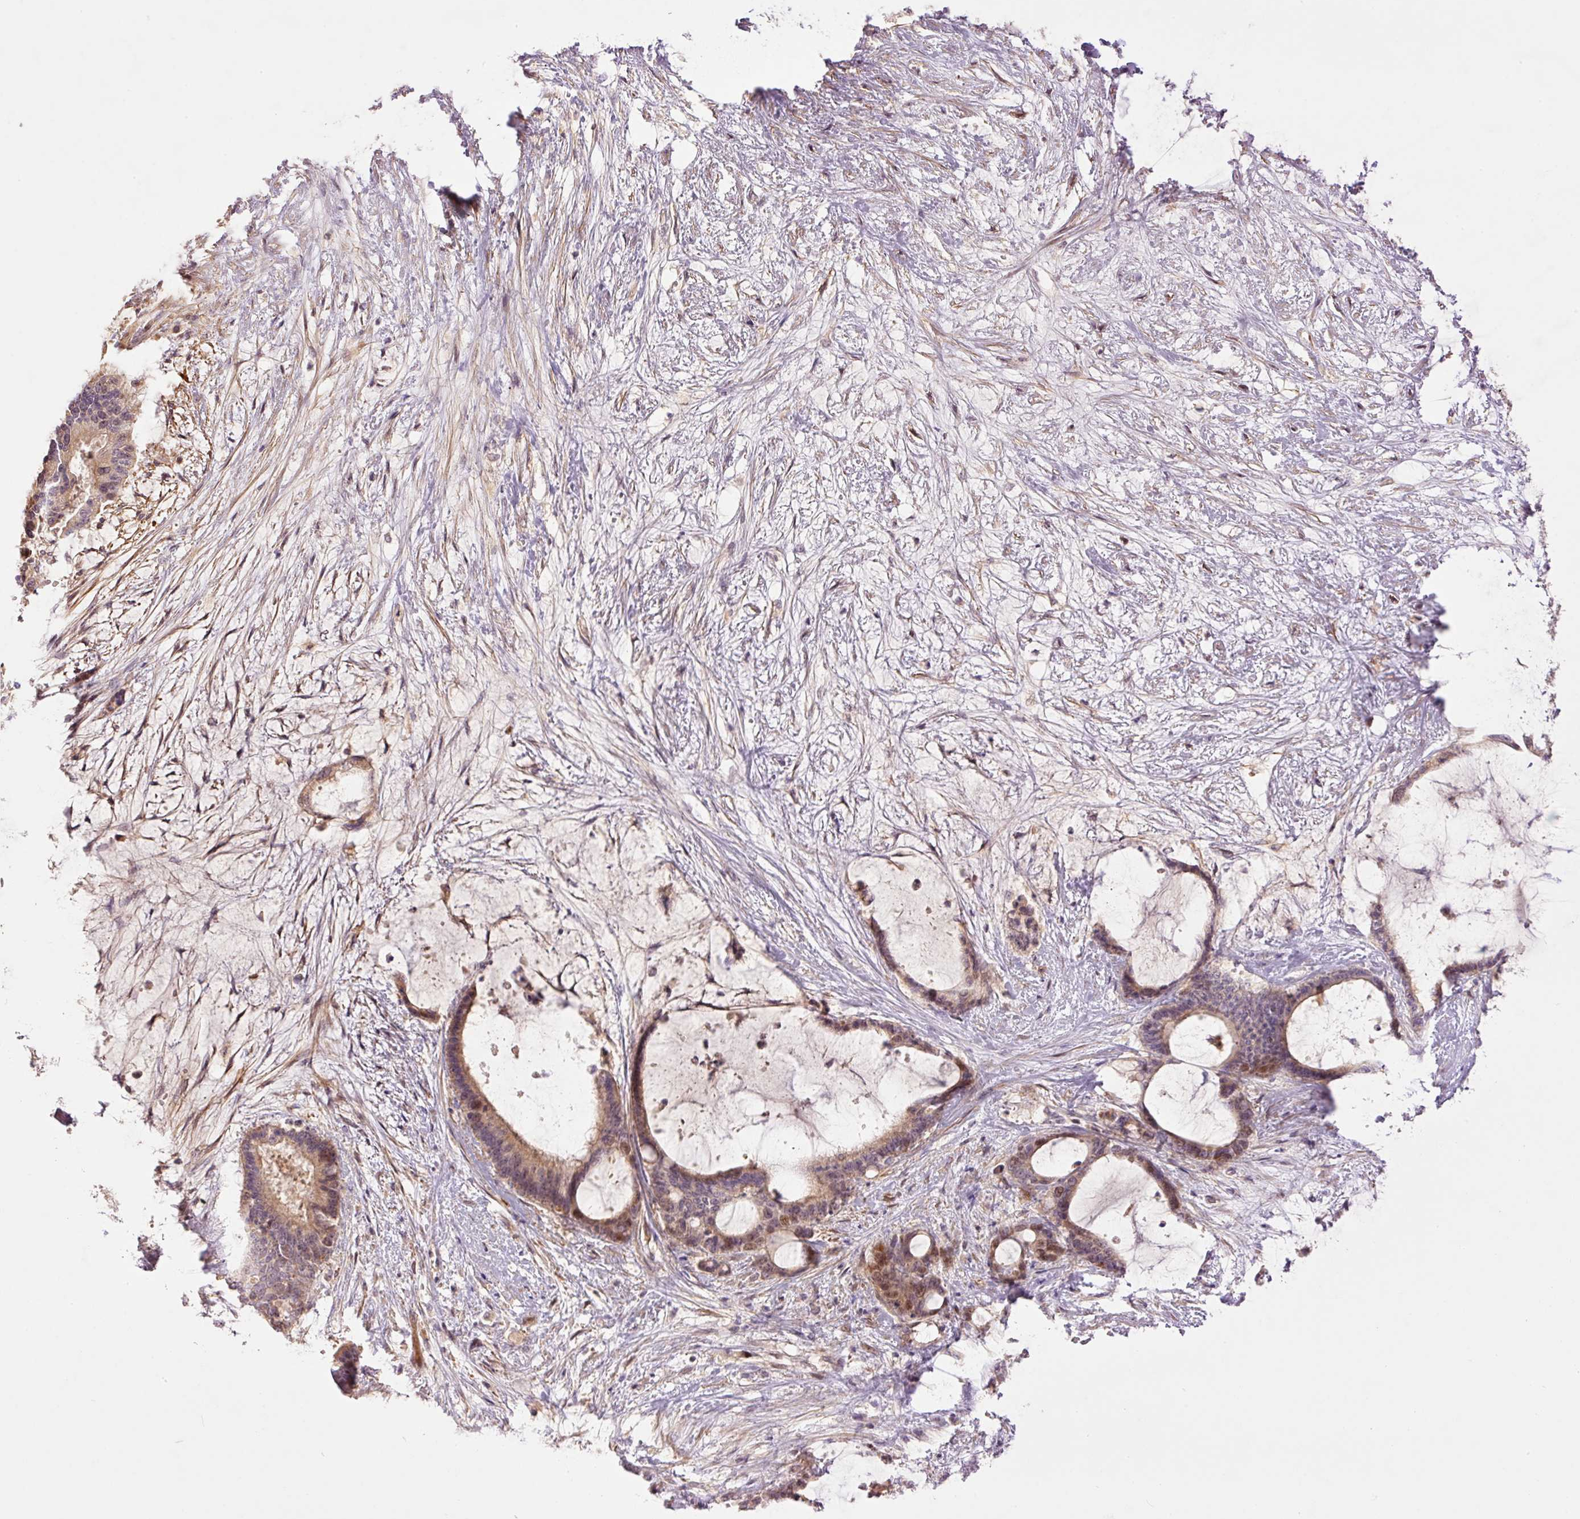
{"staining": {"intensity": "moderate", "quantity": ">75%", "location": "cytoplasmic/membranous,nuclear"}, "tissue": "liver cancer", "cell_type": "Tumor cells", "image_type": "cancer", "snomed": [{"axis": "morphology", "description": "Normal tissue, NOS"}, {"axis": "morphology", "description": "Cholangiocarcinoma"}, {"axis": "topography", "description": "Liver"}, {"axis": "topography", "description": "Peripheral nerve tissue"}], "caption": "Brown immunohistochemical staining in liver cholangiocarcinoma demonstrates moderate cytoplasmic/membranous and nuclear positivity in about >75% of tumor cells.", "gene": "SLC29A3", "patient": {"sex": "female", "age": 73}}